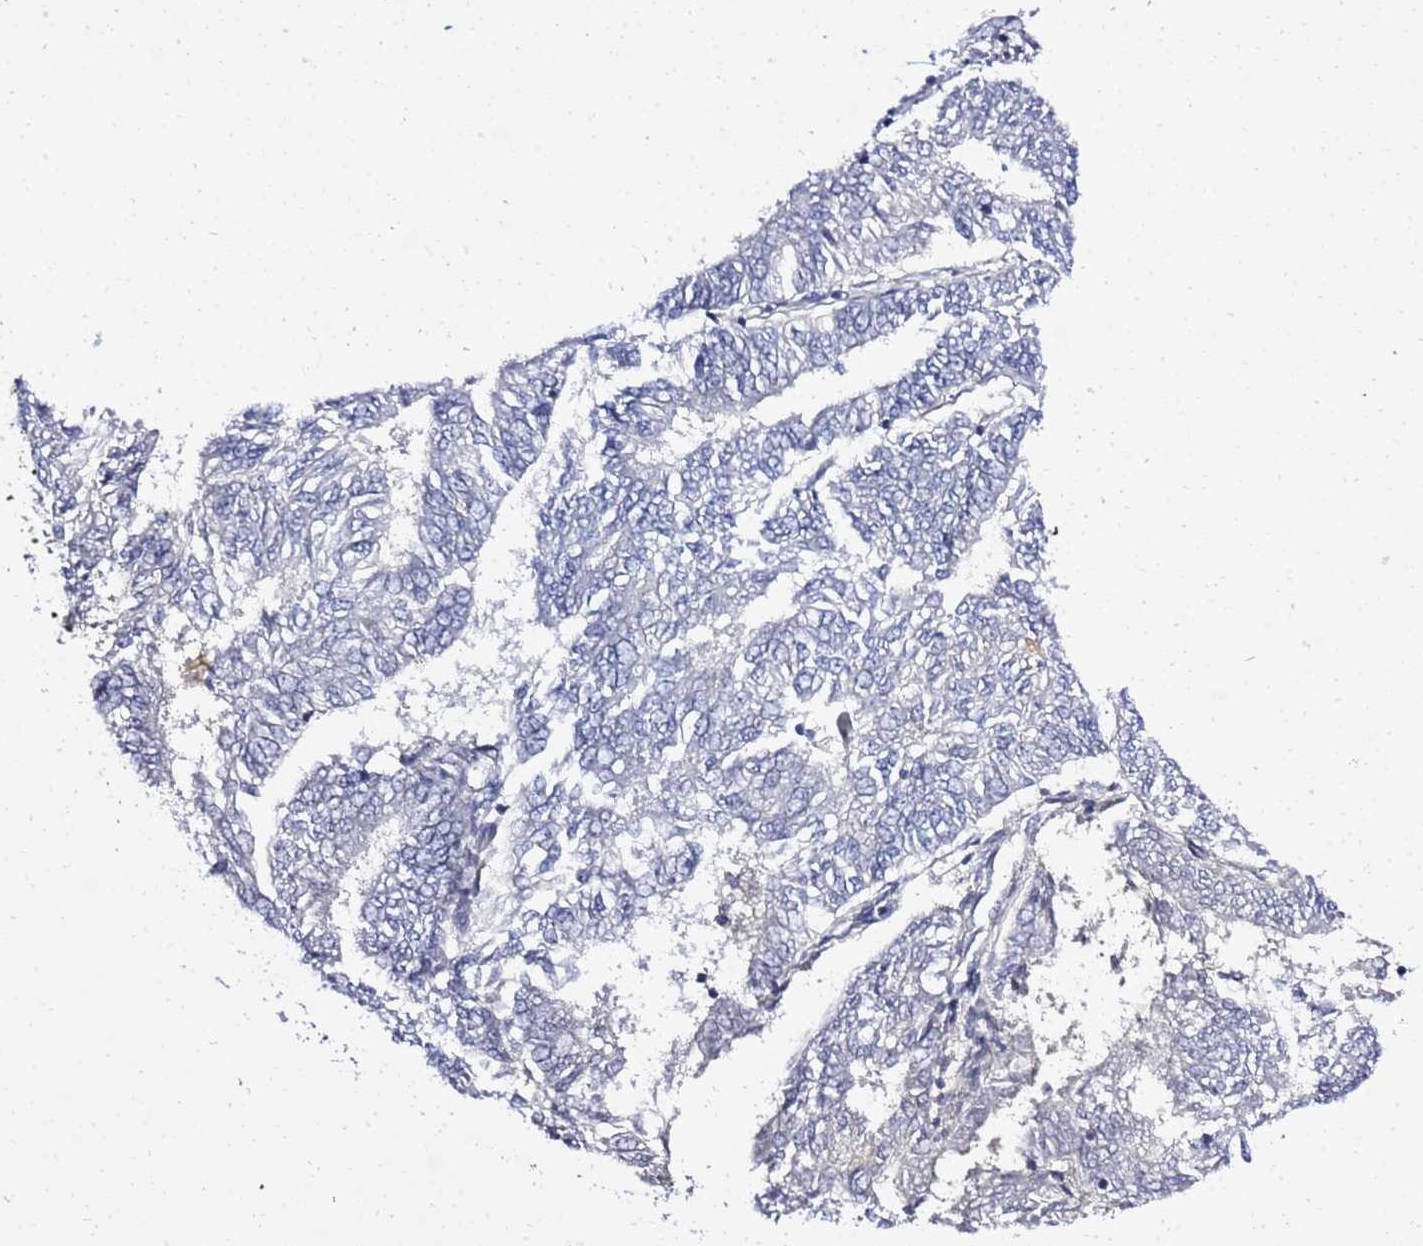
{"staining": {"intensity": "negative", "quantity": "none", "location": "none"}, "tissue": "endometrial cancer", "cell_type": "Tumor cells", "image_type": "cancer", "snomed": [{"axis": "morphology", "description": "Adenocarcinoma, NOS"}, {"axis": "topography", "description": "Endometrium"}], "caption": "Immunohistochemistry photomicrograph of human adenocarcinoma (endometrial) stained for a protein (brown), which displays no positivity in tumor cells.", "gene": "USP18", "patient": {"sex": "female", "age": 58}}